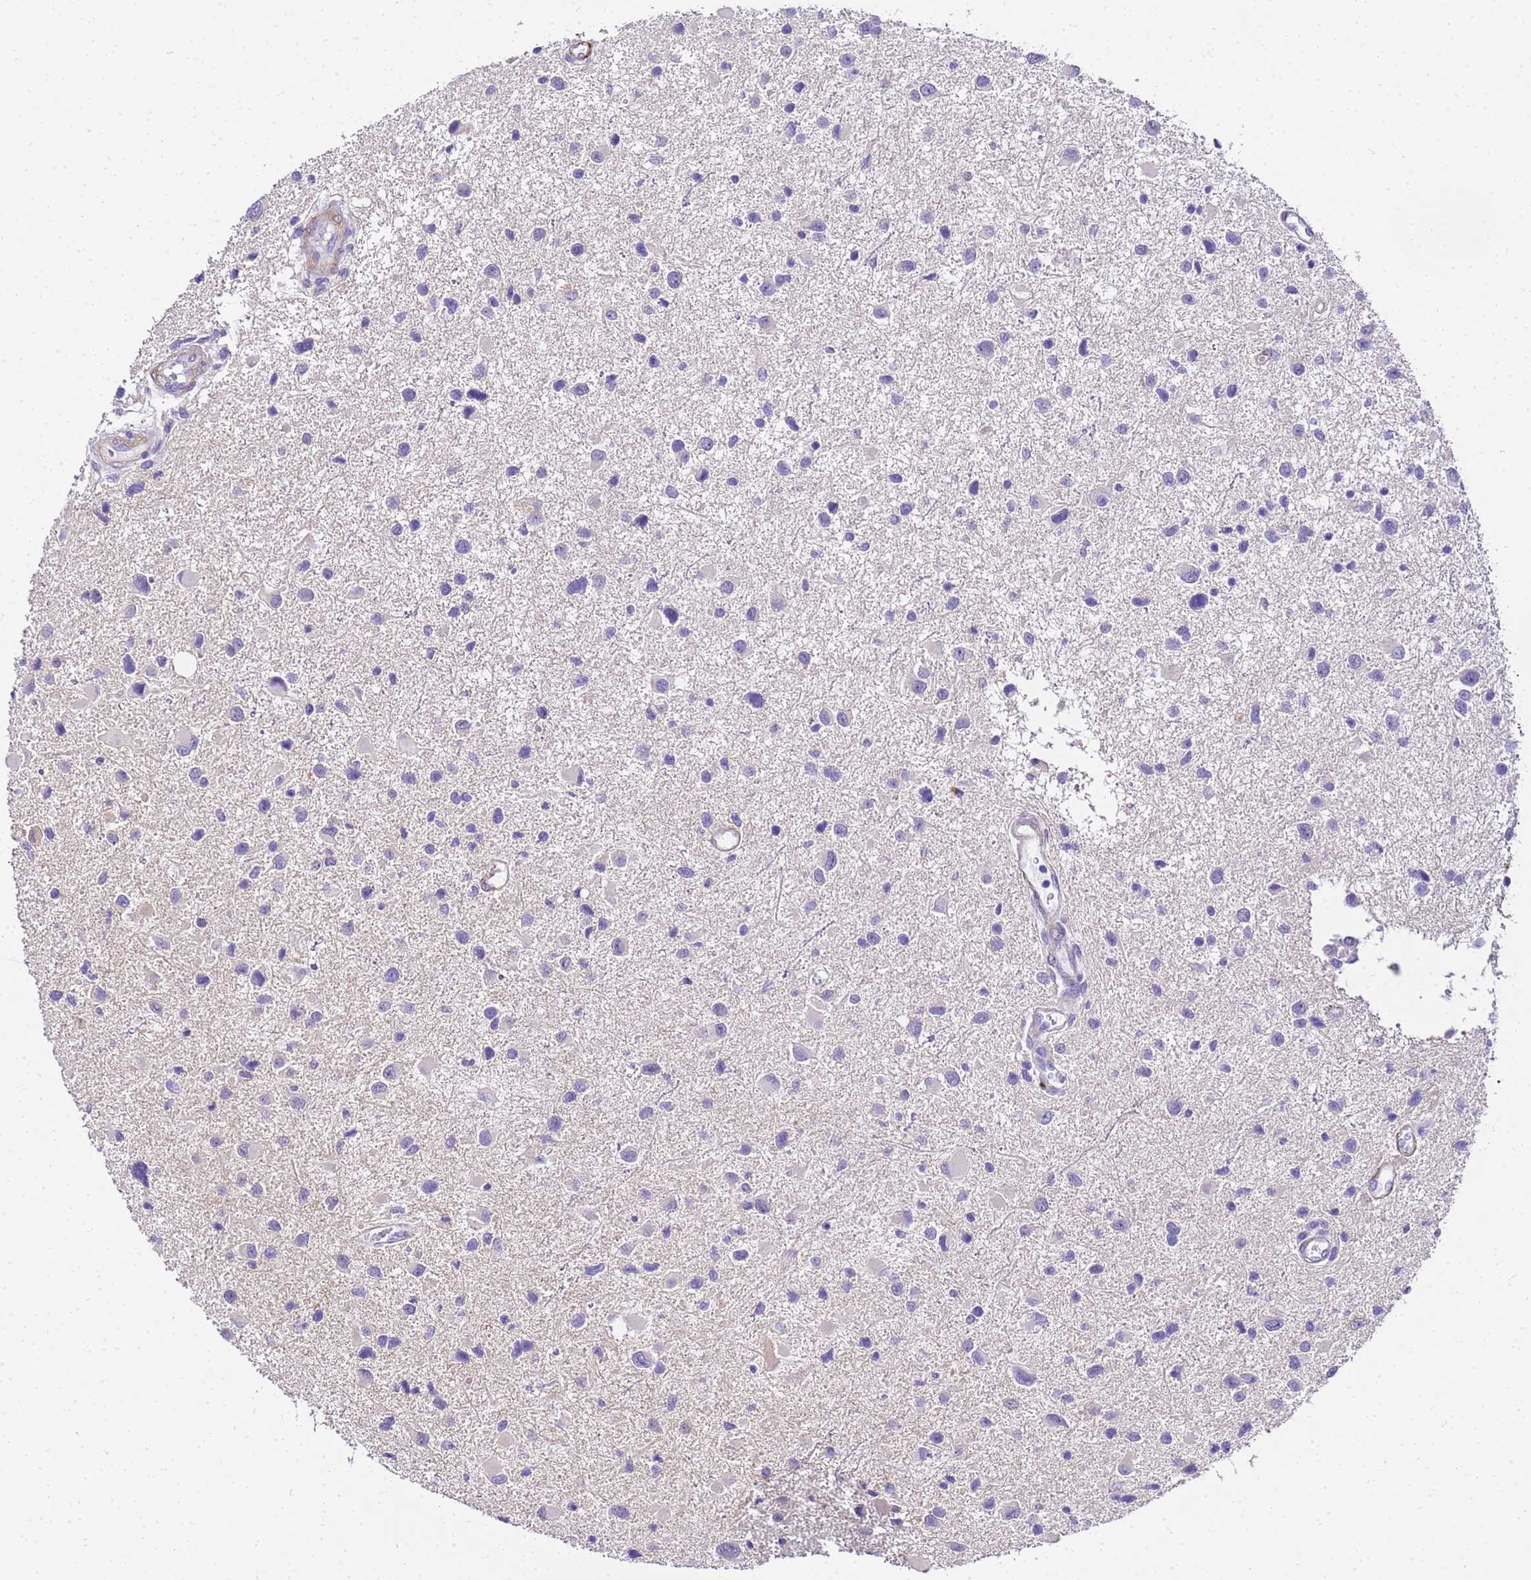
{"staining": {"intensity": "negative", "quantity": "none", "location": "none"}, "tissue": "glioma", "cell_type": "Tumor cells", "image_type": "cancer", "snomed": [{"axis": "morphology", "description": "Glioma, malignant, Low grade"}, {"axis": "topography", "description": "Brain"}], "caption": "Immunohistochemistry (IHC) of malignant low-grade glioma exhibits no positivity in tumor cells.", "gene": "HSPB6", "patient": {"sex": "female", "age": 32}}